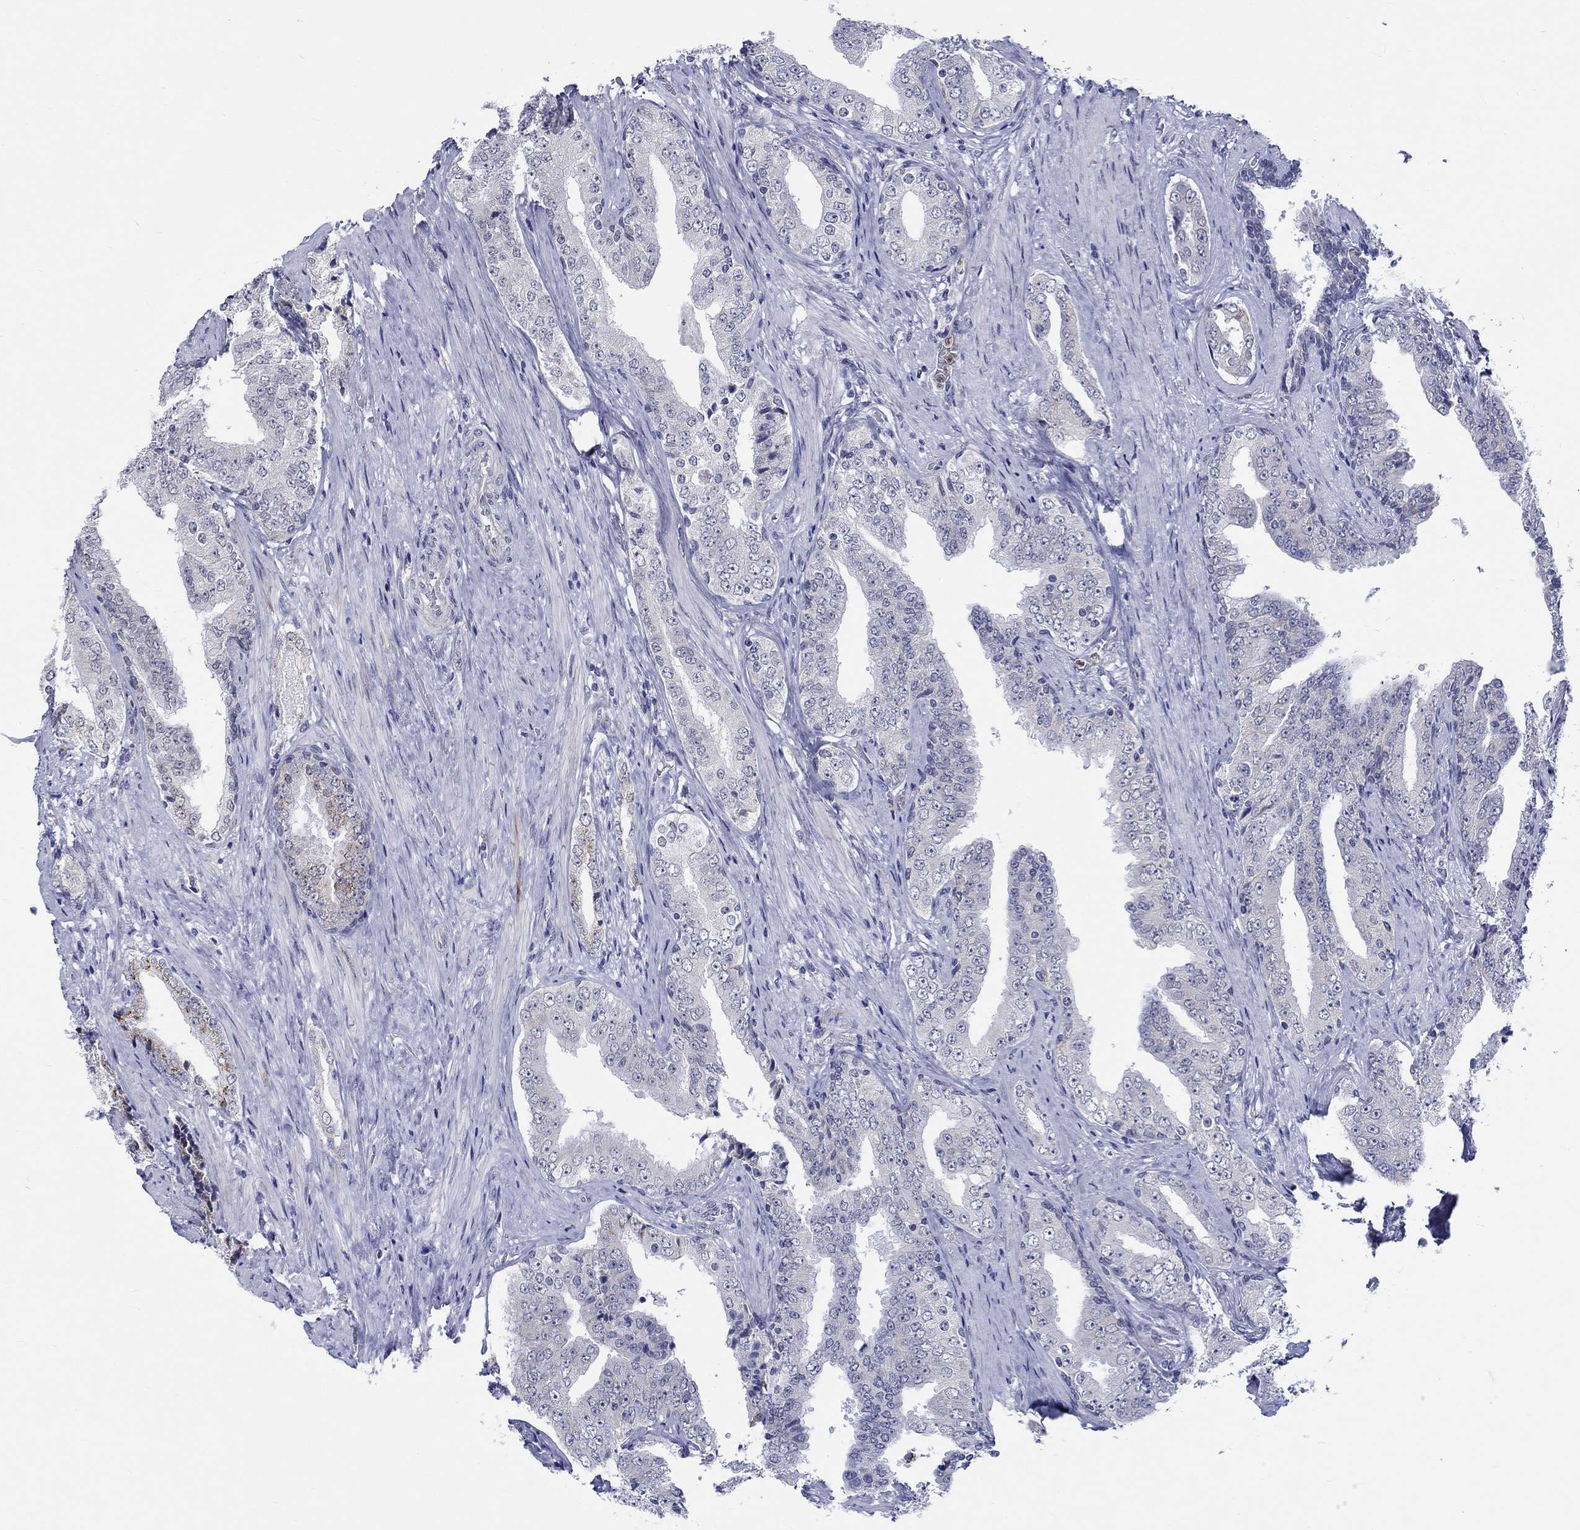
{"staining": {"intensity": "negative", "quantity": "none", "location": "none"}, "tissue": "prostate cancer", "cell_type": "Tumor cells", "image_type": "cancer", "snomed": [{"axis": "morphology", "description": "Adenocarcinoma, Low grade"}, {"axis": "topography", "description": "Prostate and seminal vesicle, NOS"}], "caption": "Tumor cells show no significant staining in prostate cancer.", "gene": "ST6GALNAC1", "patient": {"sex": "male", "age": 61}}